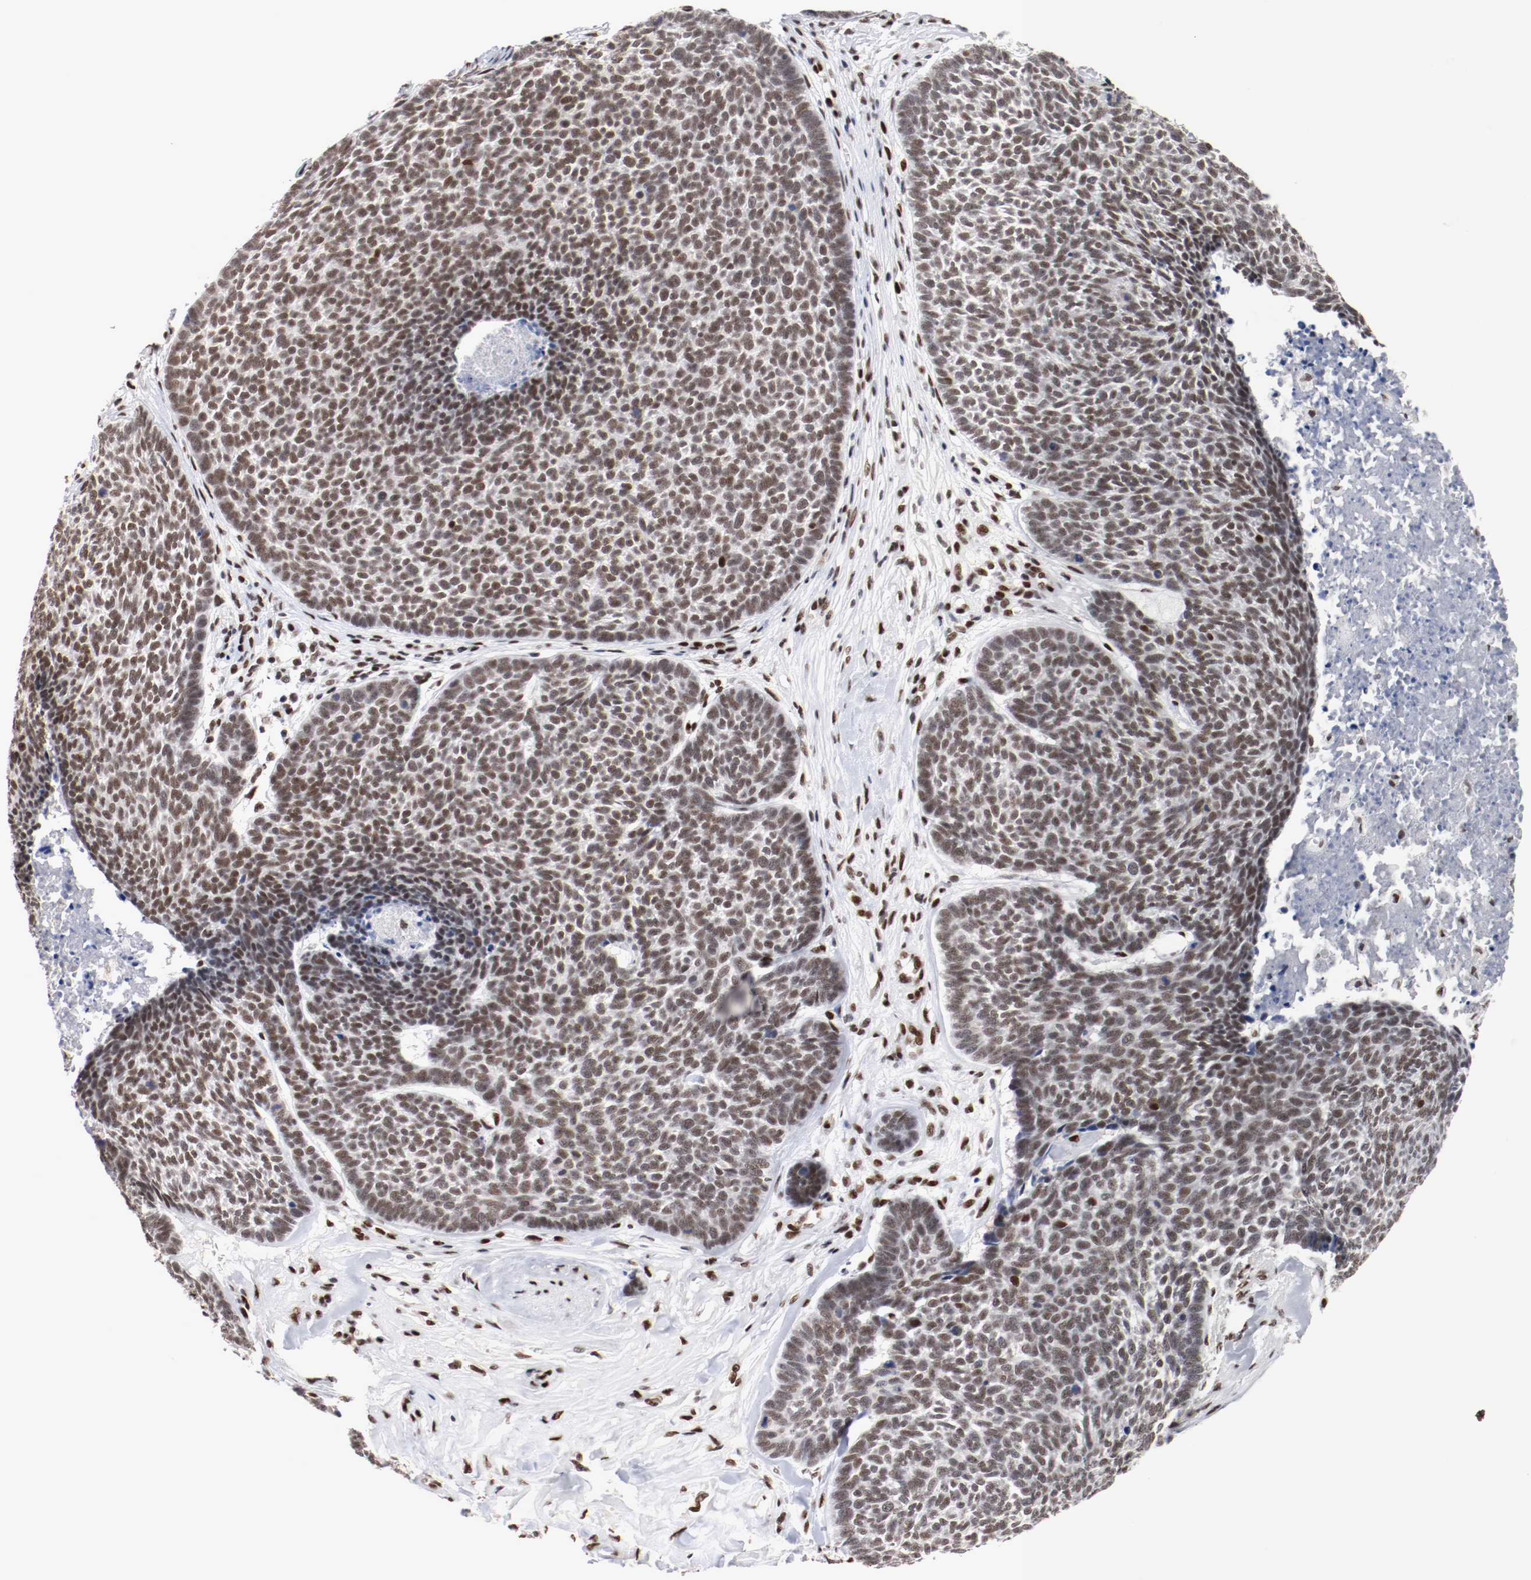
{"staining": {"intensity": "weak", "quantity": ">75%", "location": "nuclear"}, "tissue": "skin cancer", "cell_type": "Tumor cells", "image_type": "cancer", "snomed": [{"axis": "morphology", "description": "Basal cell carcinoma"}, {"axis": "topography", "description": "Skin"}], "caption": "High-power microscopy captured an immunohistochemistry image of skin basal cell carcinoma, revealing weak nuclear expression in approximately >75% of tumor cells.", "gene": "MEF2D", "patient": {"sex": "male", "age": 84}}